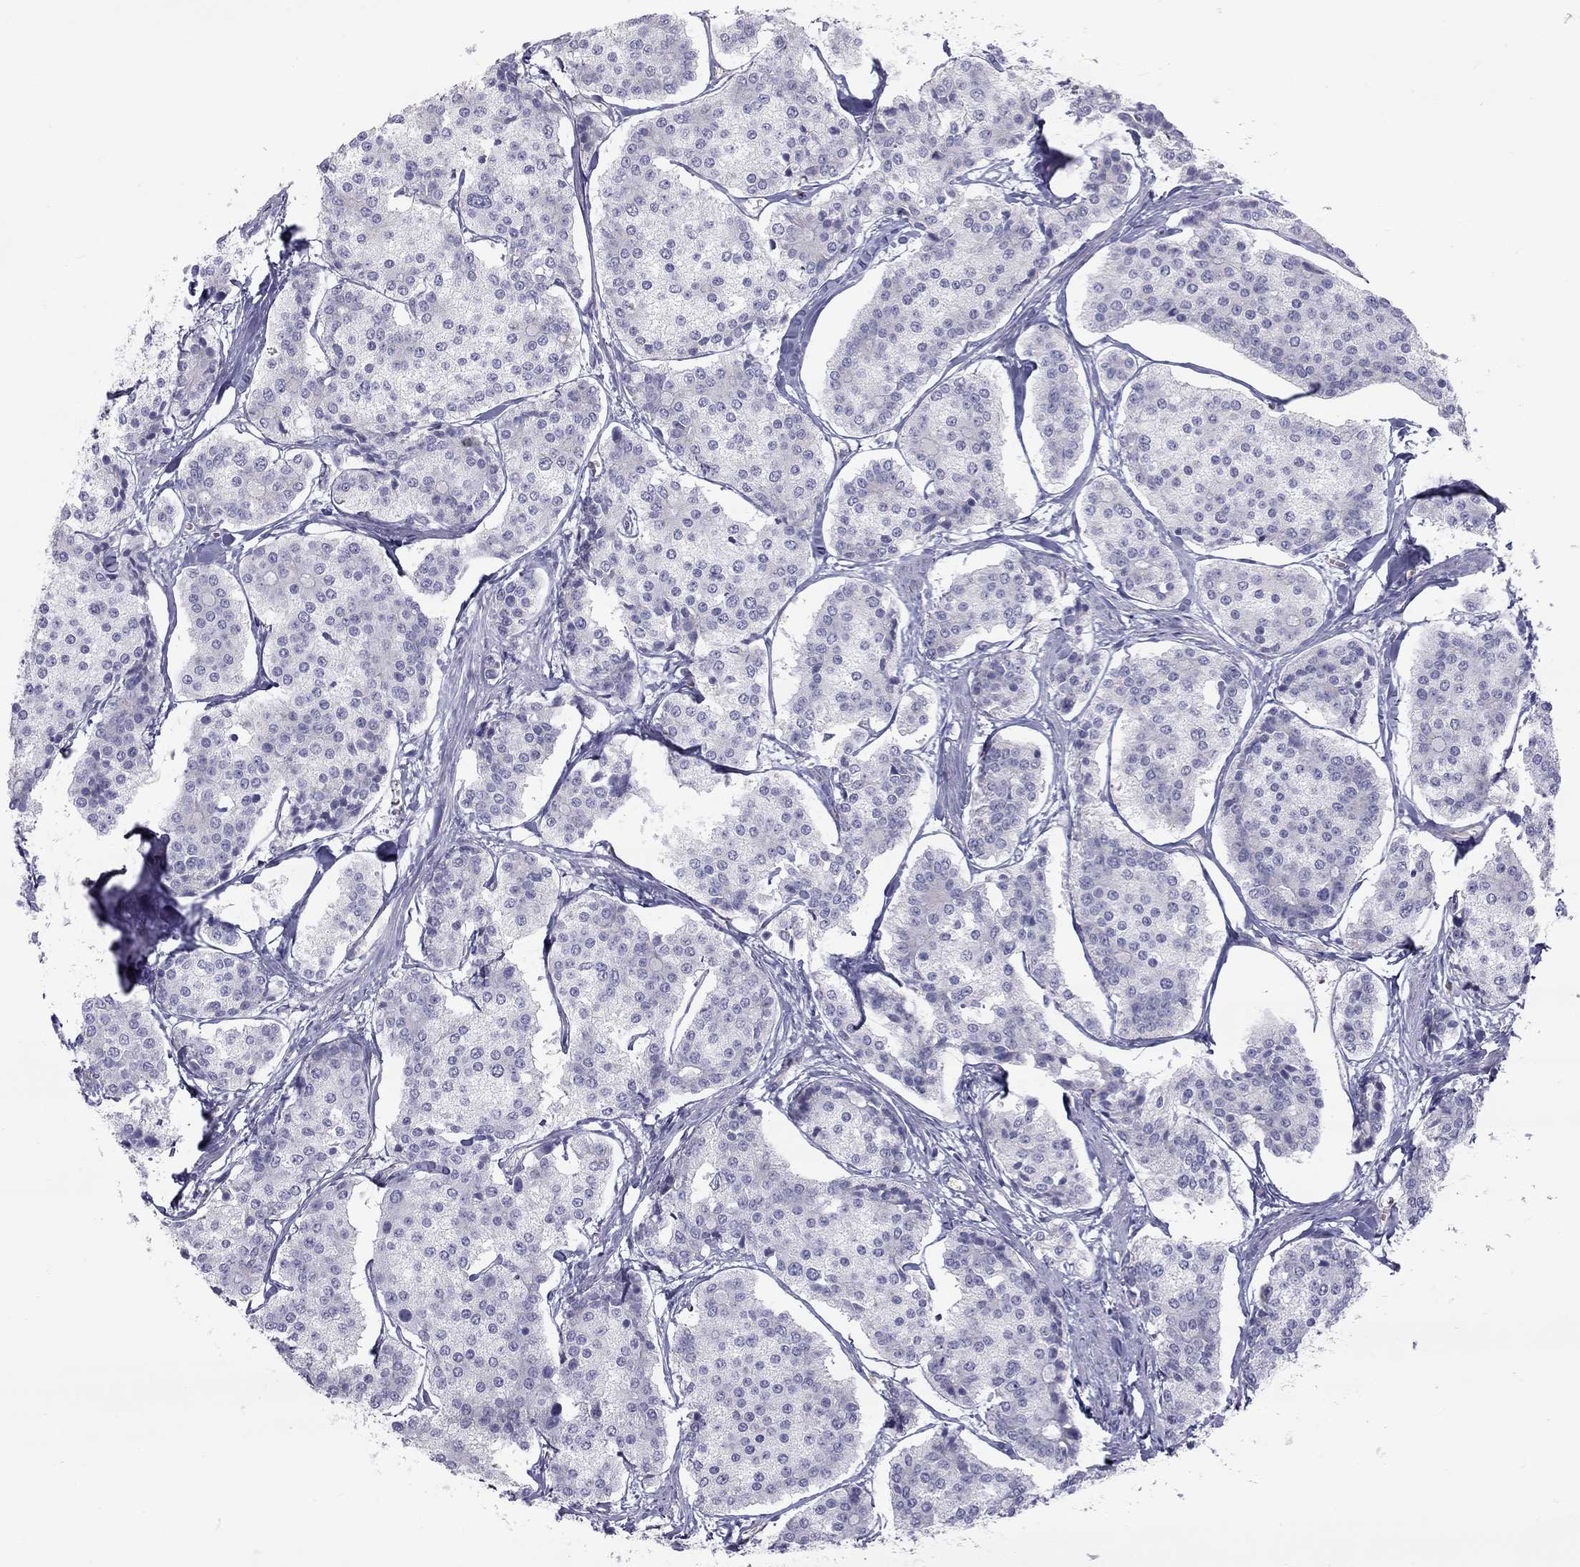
{"staining": {"intensity": "negative", "quantity": "none", "location": "none"}, "tissue": "carcinoid", "cell_type": "Tumor cells", "image_type": "cancer", "snomed": [{"axis": "morphology", "description": "Carcinoid, malignant, NOS"}, {"axis": "topography", "description": "Small intestine"}], "caption": "Immunohistochemical staining of carcinoid displays no significant expression in tumor cells. (DAB (3,3'-diaminobenzidine) IHC, high magnification).", "gene": "TDRD6", "patient": {"sex": "female", "age": 65}}